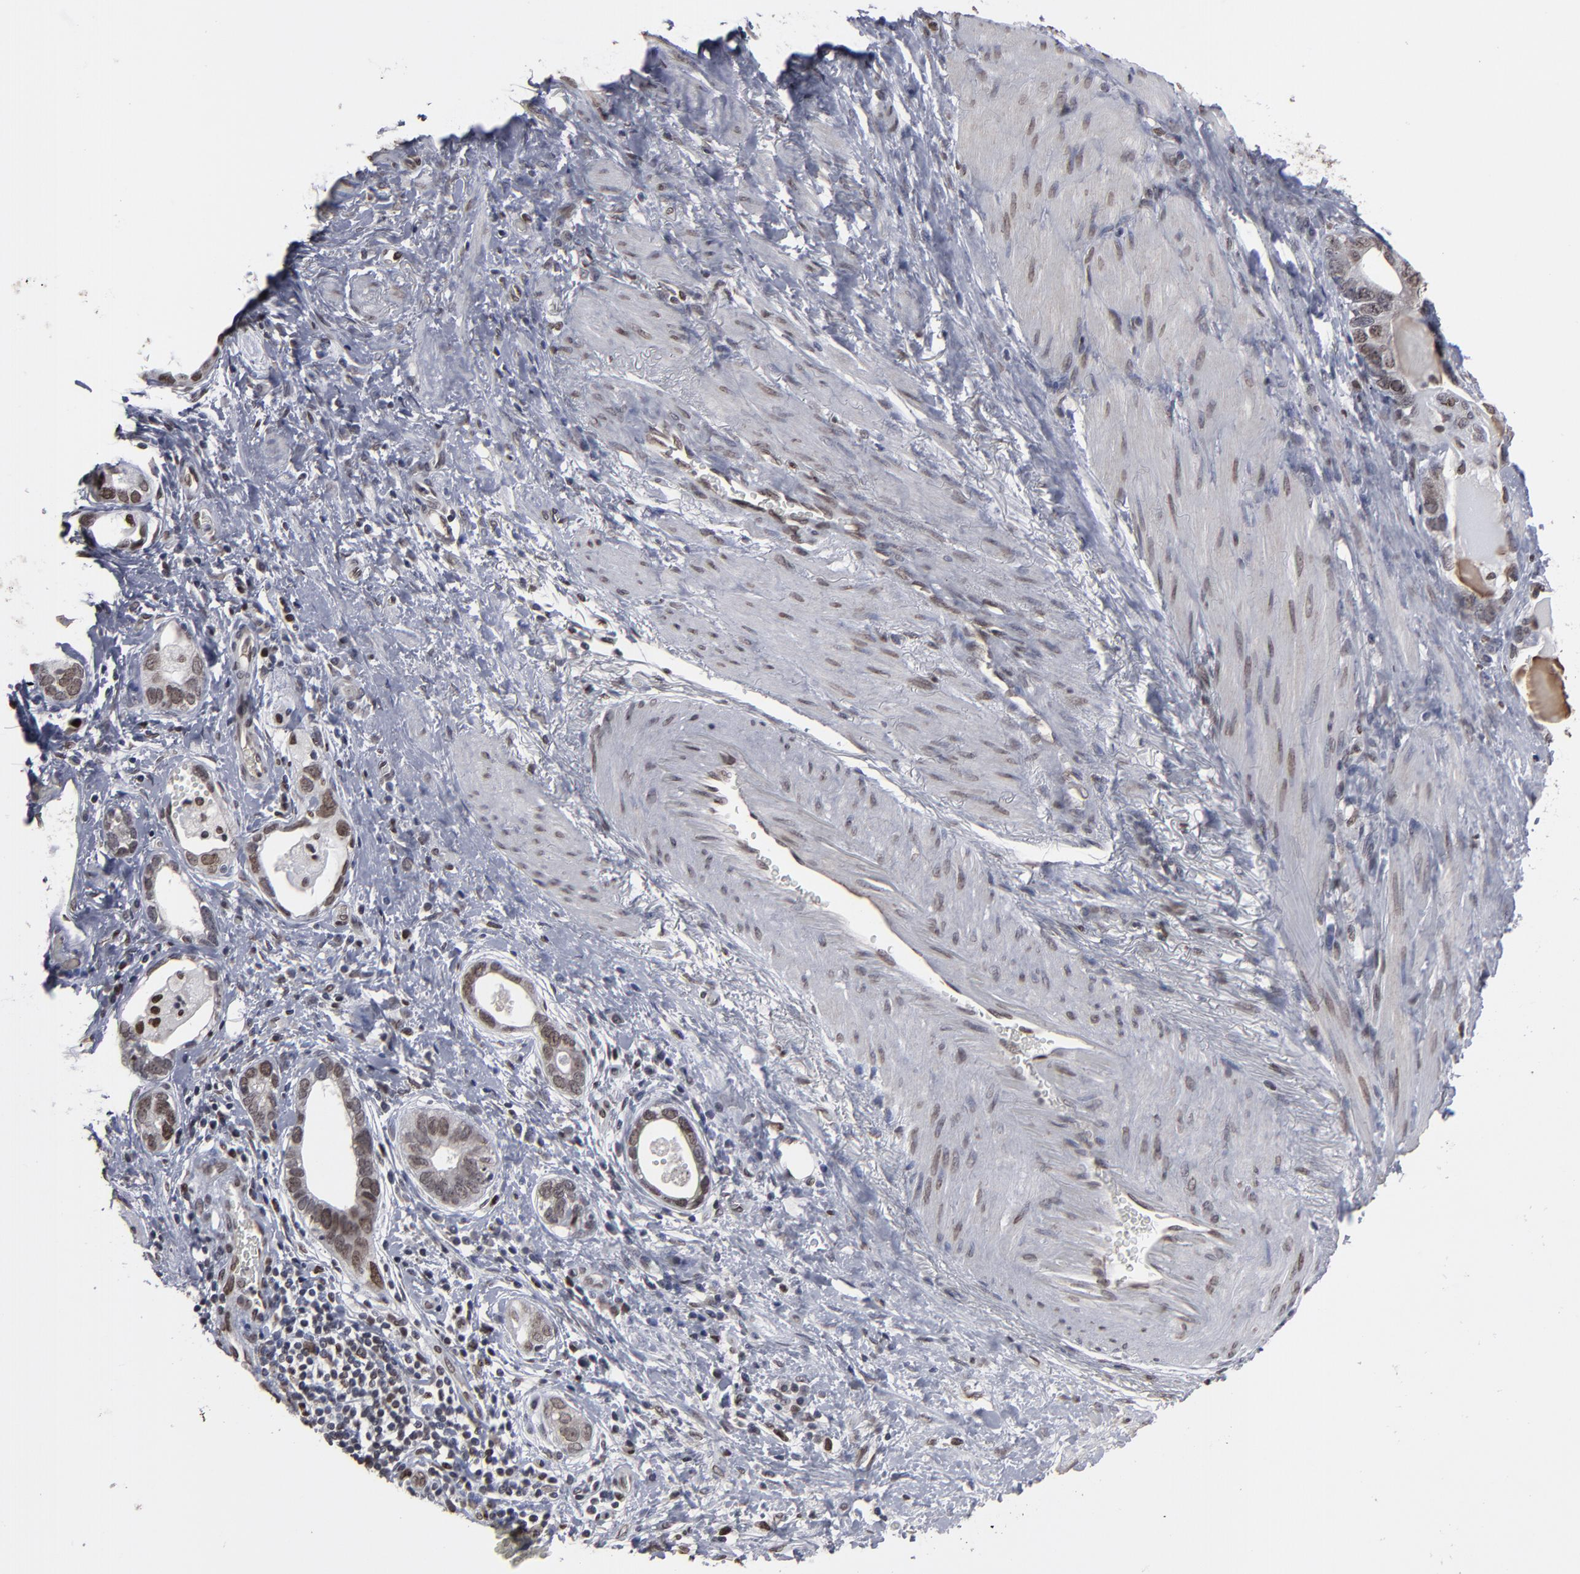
{"staining": {"intensity": "moderate", "quantity": ">75%", "location": "cytoplasmic/membranous,nuclear"}, "tissue": "stomach cancer", "cell_type": "Tumor cells", "image_type": "cancer", "snomed": [{"axis": "morphology", "description": "Adenocarcinoma, NOS"}, {"axis": "topography", "description": "Stomach, lower"}], "caption": "DAB (3,3'-diaminobenzidine) immunohistochemical staining of human stomach adenocarcinoma displays moderate cytoplasmic/membranous and nuclear protein expression in about >75% of tumor cells. The staining is performed using DAB brown chromogen to label protein expression. The nuclei are counter-stained blue using hematoxylin.", "gene": "BAZ1A", "patient": {"sex": "female", "age": 93}}